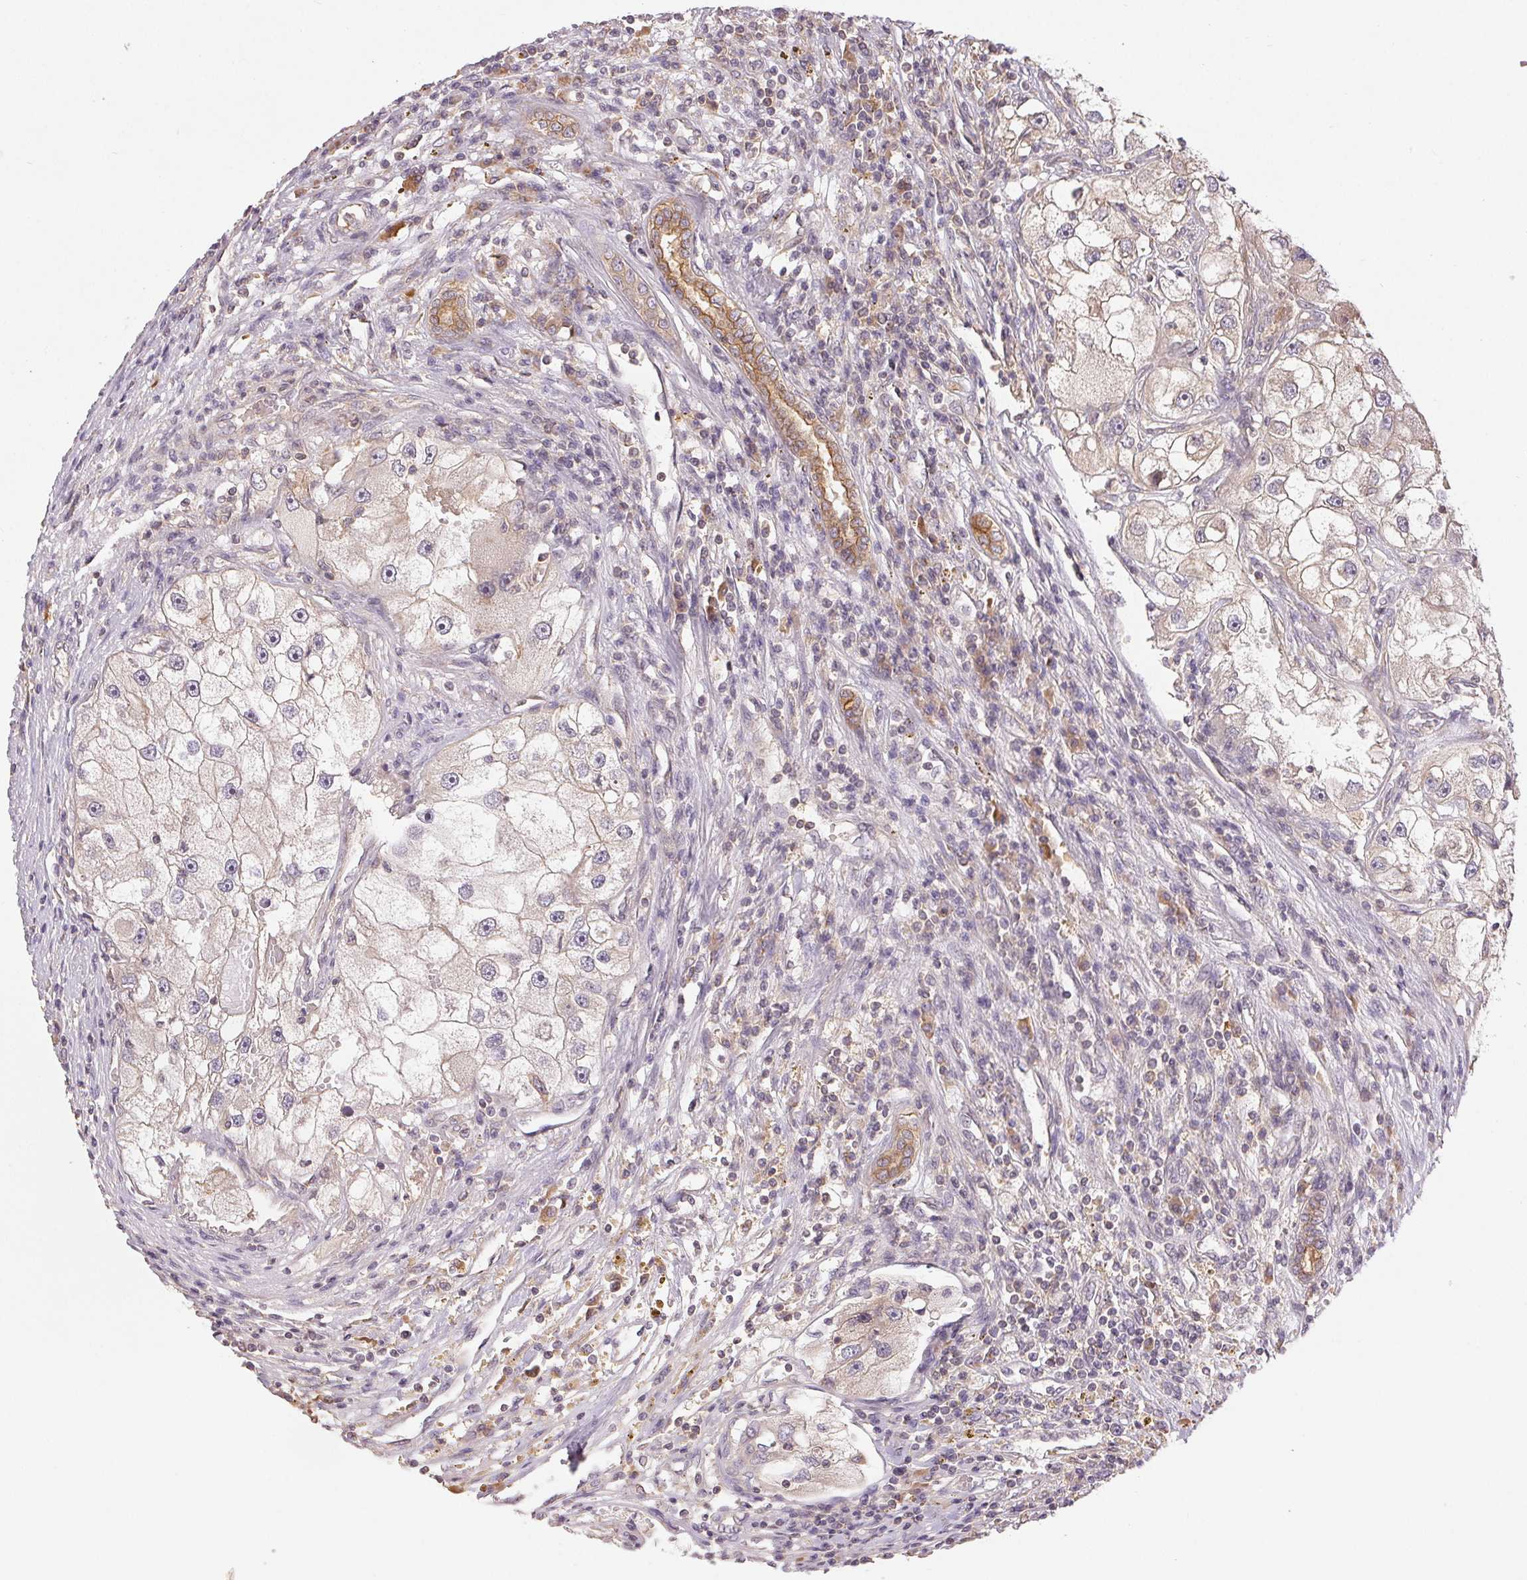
{"staining": {"intensity": "weak", "quantity": "<25%", "location": "cytoplasmic/membranous"}, "tissue": "renal cancer", "cell_type": "Tumor cells", "image_type": "cancer", "snomed": [{"axis": "morphology", "description": "Adenocarcinoma, NOS"}, {"axis": "topography", "description": "Kidney"}], "caption": "Immunohistochemical staining of human renal cancer (adenocarcinoma) reveals no significant staining in tumor cells.", "gene": "MAPKAPK2", "patient": {"sex": "male", "age": 63}}